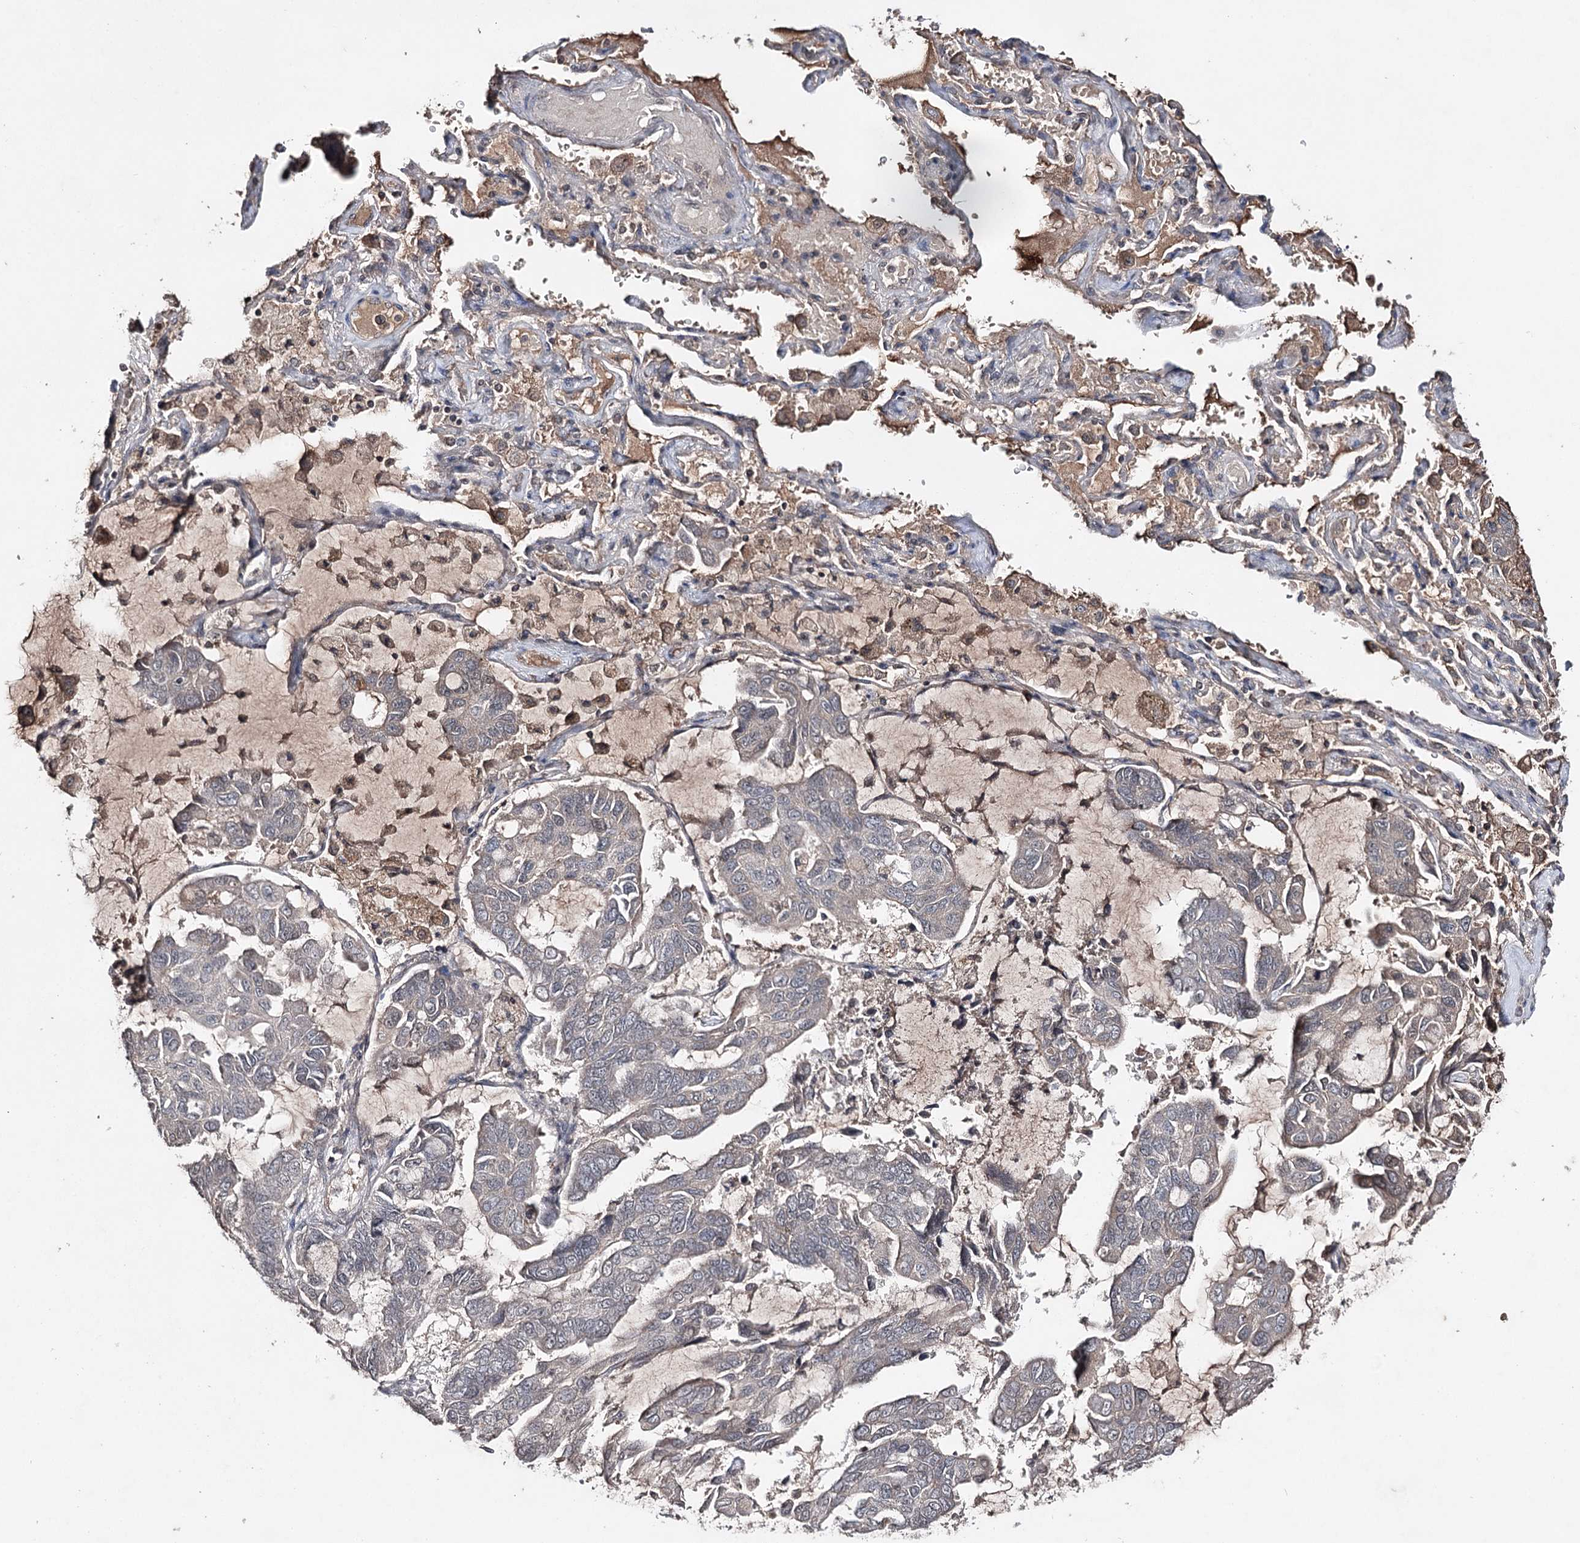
{"staining": {"intensity": "negative", "quantity": "none", "location": "none"}, "tissue": "lung cancer", "cell_type": "Tumor cells", "image_type": "cancer", "snomed": [{"axis": "morphology", "description": "Adenocarcinoma, NOS"}, {"axis": "topography", "description": "Lung"}], "caption": "High magnification brightfield microscopy of adenocarcinoma (lung) stained with DAB (3,3'-diaminobenzidine) (brown) and counterstained with hematoxylin (blue): tumor cells show no significant positivity. (DAB (3,3'-diaminobenzidine) immunohistochemistry (IHC), high magnification).", "gene": "SYNGR3", "patient": {"sex": "male", "age": 64}}